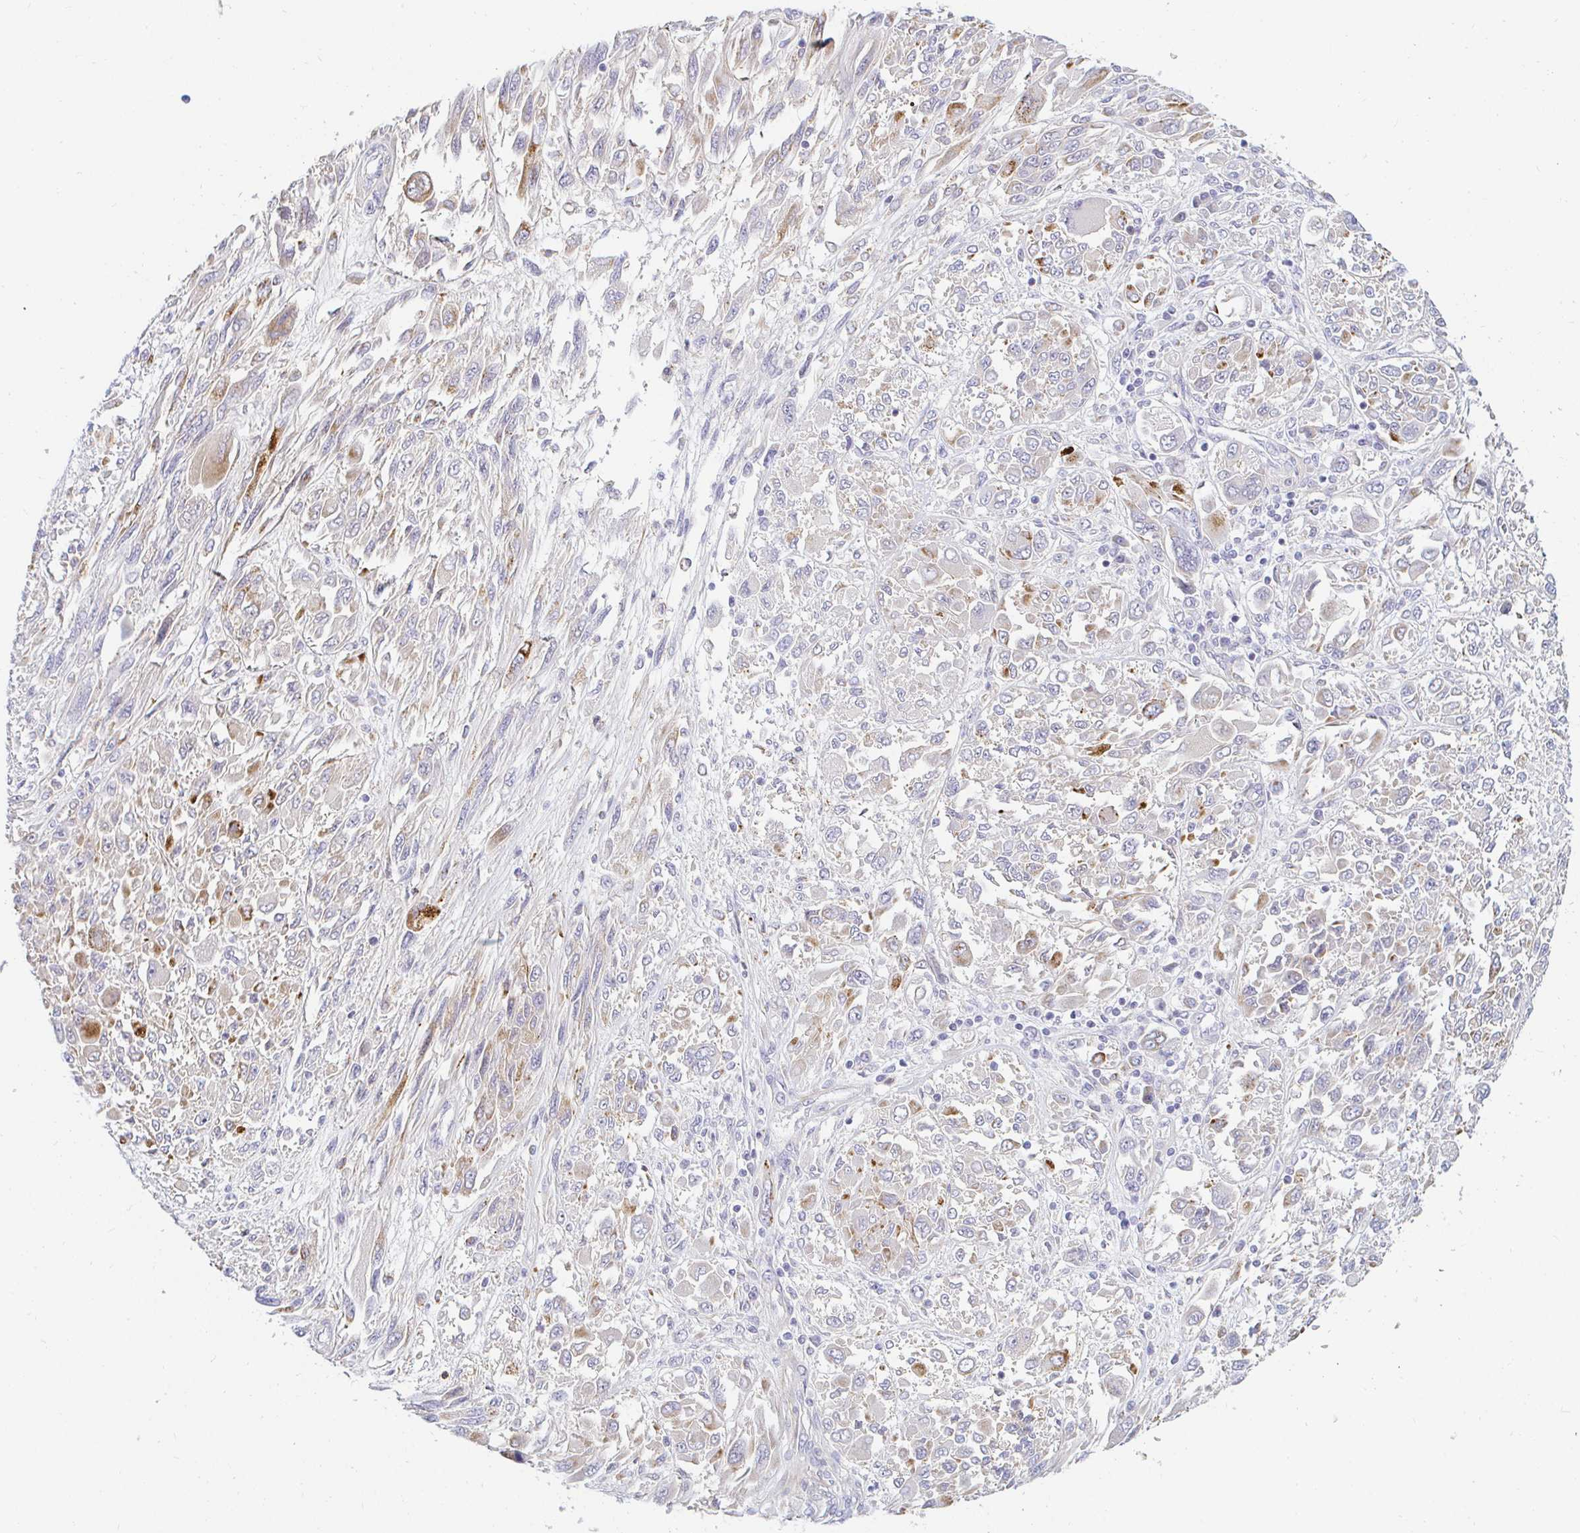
{"staining": {"intensity": "moderate", "quantity": "25%-75%", "location": "cytoplasmic/membranous"}, "tissue": "melanoma", "cell_type": "Tumor cells", "image_type": "cancer", "snomed": [{"axis": "morphology", "description": "Malignant melanoma, NOS"}, {"axis": "topography", "description": "Skin"}], "caption": "IHC (DAB (3,3'-diaminobenzidine)) staining of human melanoma demonstrates moderate cytoplasmic/membranous protein staining in about 25%-75% of tumor cells.", "gene": "OR51D1", "patient": {"sex": "female", "age": 91}}